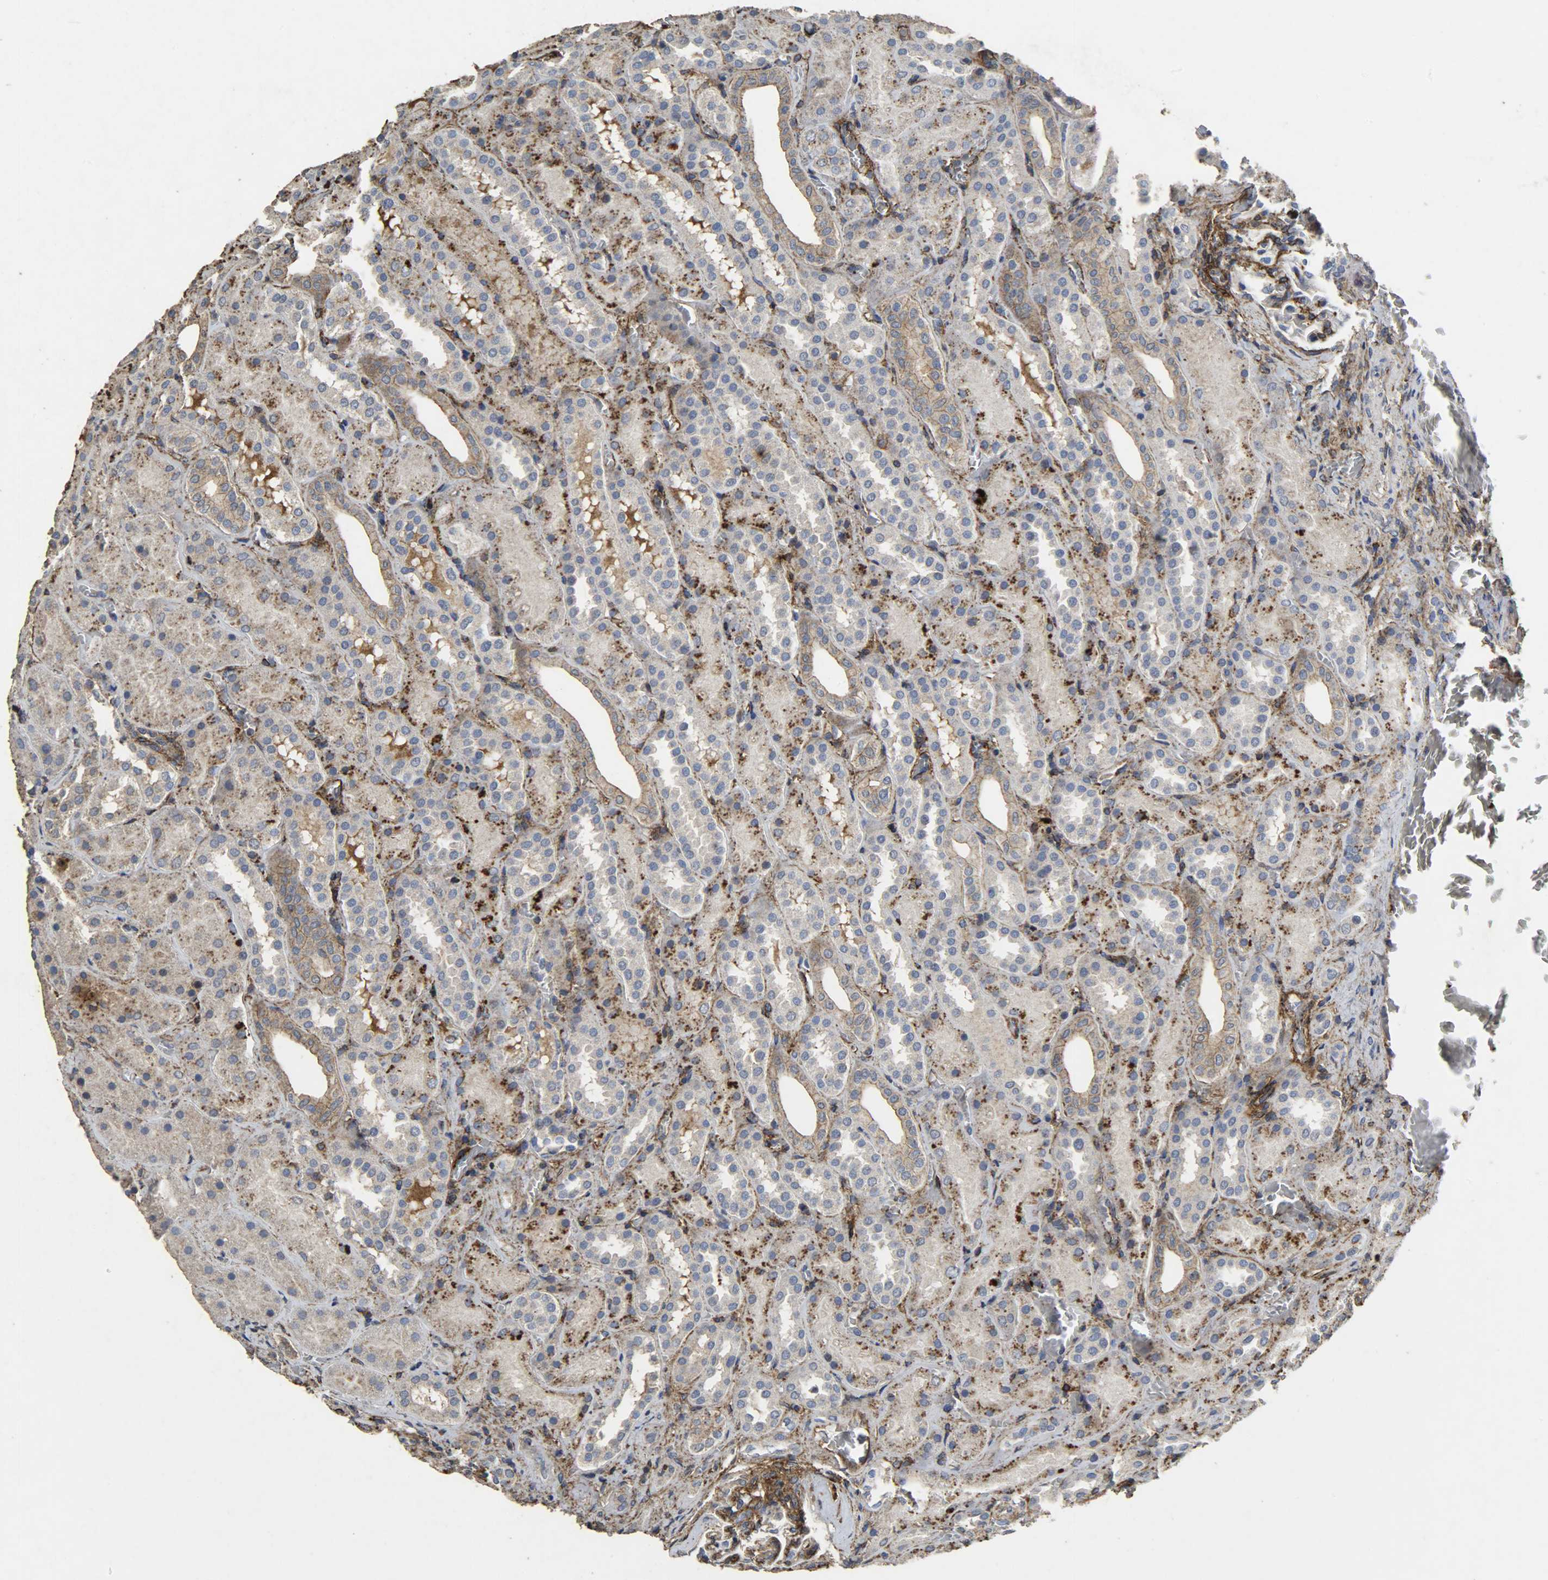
{"staining": {"intensity": "strong", "quantity": "25%-75%", "location": "cytoplasmic/membranous"}, "tissue": "kidney", "cell_type": "Cells in glomeruli", "image_type": "normal", "snomed": [{"axis": "morphology", "description": "Normal tissue, NOS"}, {"axis": "topography", "description": "Kidney"}], "caption": "Human kidney stained with a protein marker displays strong staining in cells in glomeruli.", "gene": "TPM4", "patient": {"sex": "male", "age": 28}}